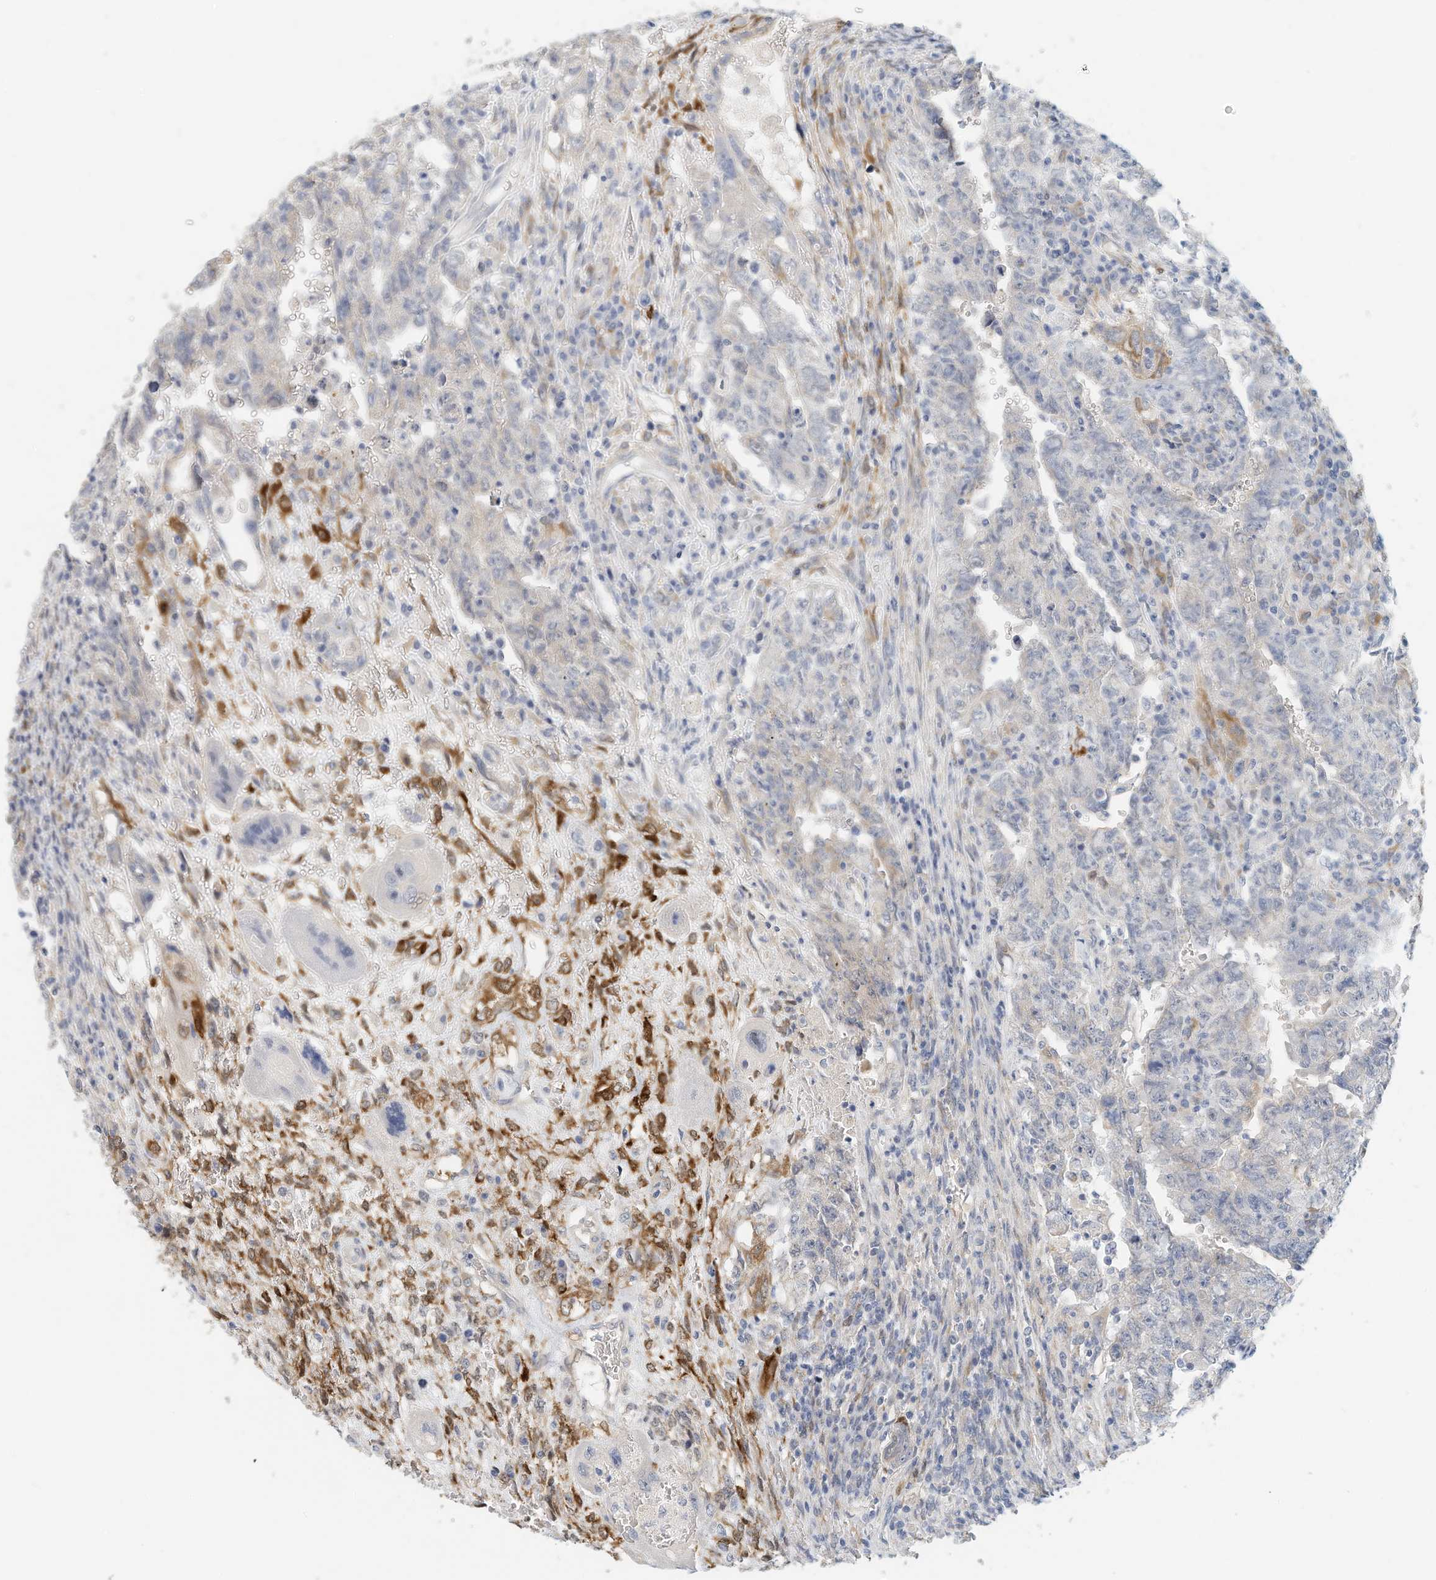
{"staining": {"intensity": "negative", "quantity": "none", "location": "none"}, "tissue": "testis cancer", "cell_type": "Tumor cells", "image_type": "cancer", "snomed": [{"axis": "morphology", "description": "Carcinoma, Embryonal, NOS"}, {"axis": "topography", "description": "Testis"}], "caption": "Immunohistochemical staining of testis embryonal carcinoma shows no significant positivity in tumor cells. (DAB immunohistochemistry (IHC) visualized using brightfield microscopy, high magnification).", "gene": "ARHGAP28", "patient": {"sex": "male", "age": 26}}